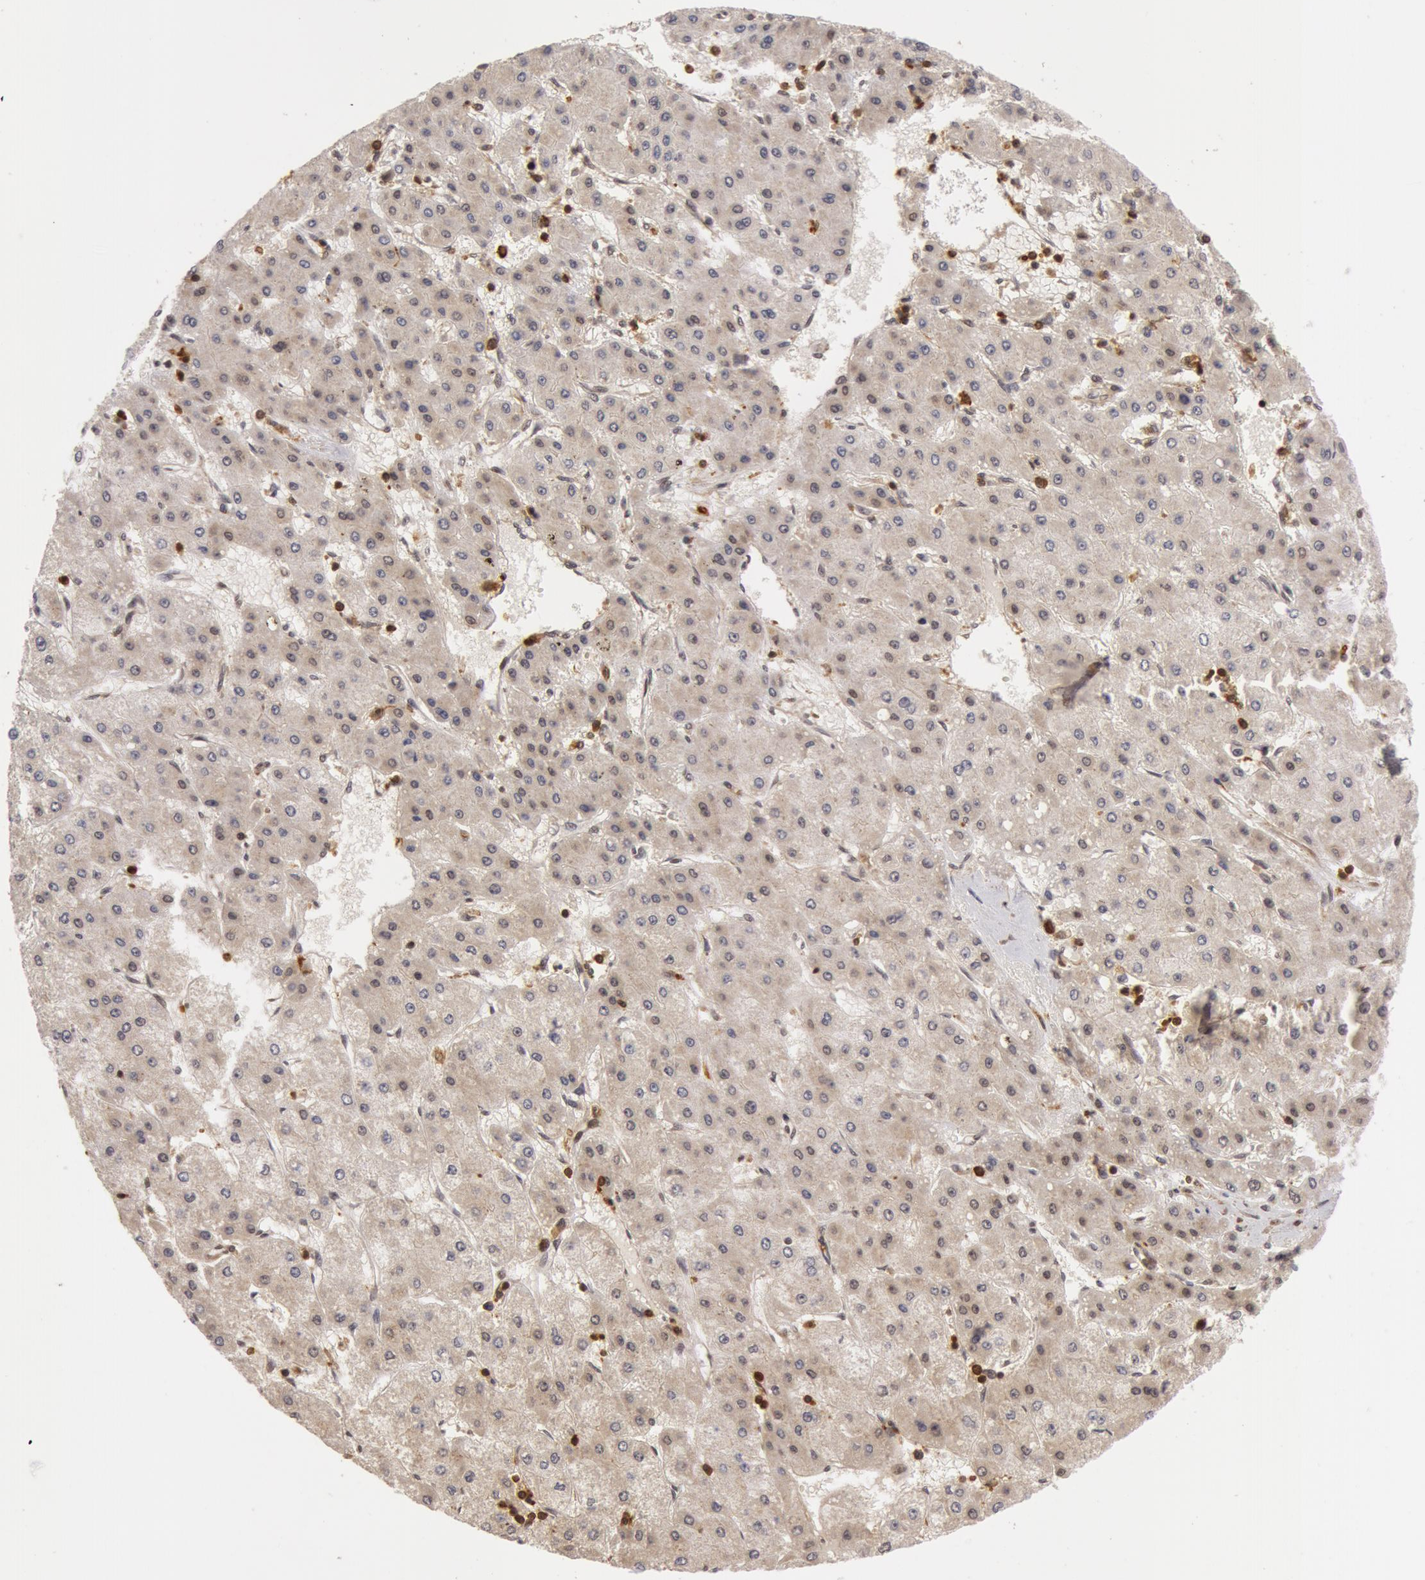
{"staining": {"intensity": "weak", "quantity": "<25%", "location": "nuclear"}, "tissue": "liver cancer", "cell_type": "Tumor cells", "image_type": "cancer", "snomed": [{"axis": "morphology", "description": "Carcinoma, Hepatocellular, NOS"}, {"axis": "topography", "description": "Liver"}], "caption": "Protein analysis of liver hepatocellular carcinoma displays no significant positivity in tumor cells. (DAB immunohistochemistry (IHC) with hematoxylin counter stain).", "gene": "ZNF350", "patient": {"sex": "female", "age": 52}}